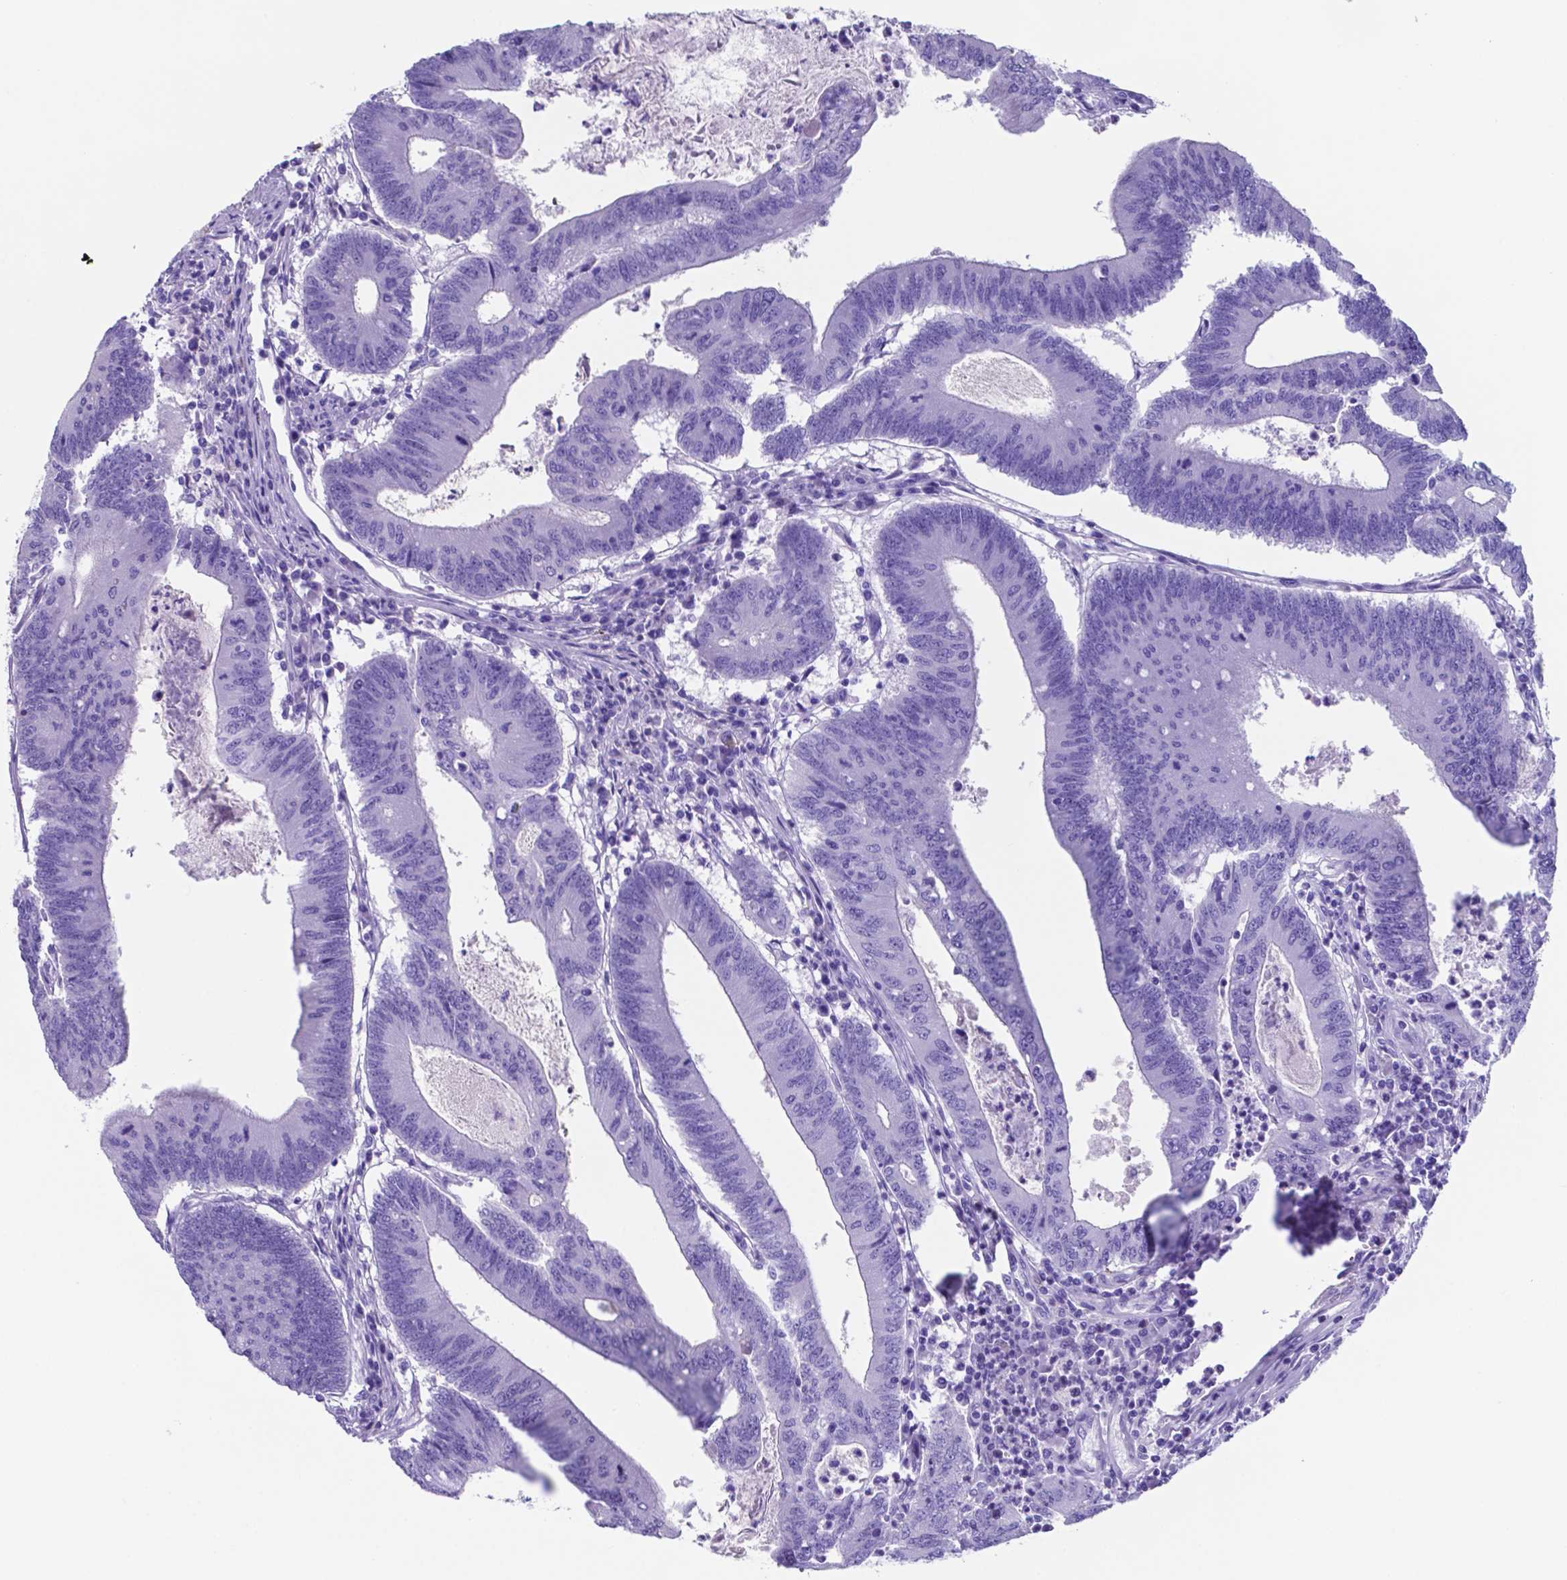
{"staining": {"intensity": "negative", "quantity": "none", "location": "none"}, "tissue": "colorectal cancer", "cell_type": "Tumor cells", "image_type": "cancer", "snomed": [{"axis": "morphology", "description": "Adenocarcinoma, NOS"}, {"axis": "topography", "description": "Colon"}], "caption": "IHC image of colorectal cancer stained for a protein (brown), which shows no positivity in tumor cells. (Stains: DAB (3,3'-diaminobenzidine) immunohistochemistry (IHC) with hematoxylin counter stain, Microscopy: brightfield microscopy at high magnification).", "gene": "DNAAF8", "patient": {"sex": "female", "age": 70}}